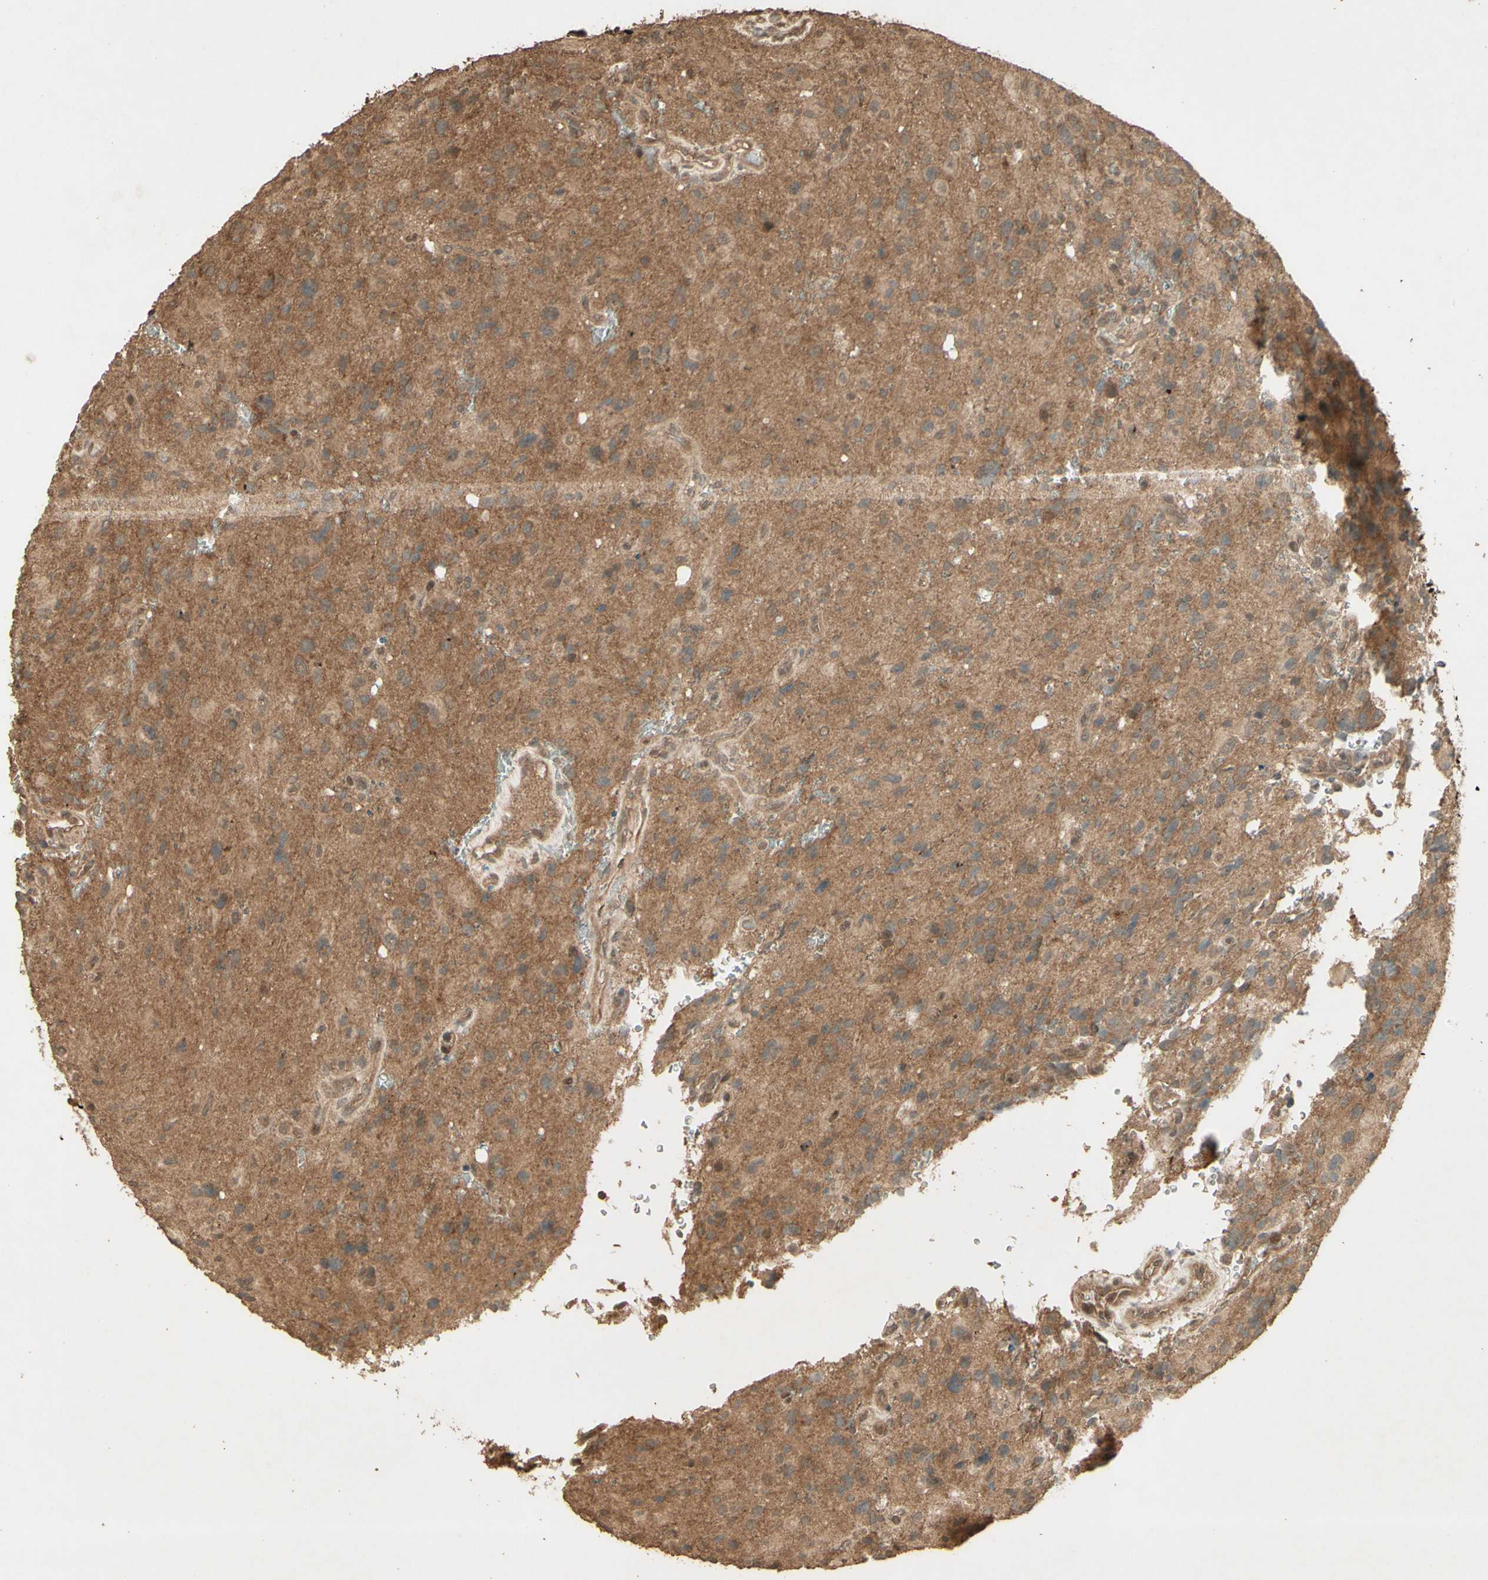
{"staining": {"intensity": "moderate", "quantity": ">75%", "location": "cytoplasmic/membranous"}, "tissue": "glioma", "cell_type": "Tumor cells", "image_type": "cancer", "snomed": [{"axis": "morphology", "description": "Glioma, malignant, High grade"}, {"axis": "topography", "description": "Brain"}], "caption": "DAB (3,3'-diaminobenzidine) immunohistochemical staining of malignant glioma (high-grade) demonstrates moderate cytoplasmic/membranous protein staining in about >75% of tumor cells.", "gene": "SMAD9", "patient": {"sex": "male", "age": 48}}